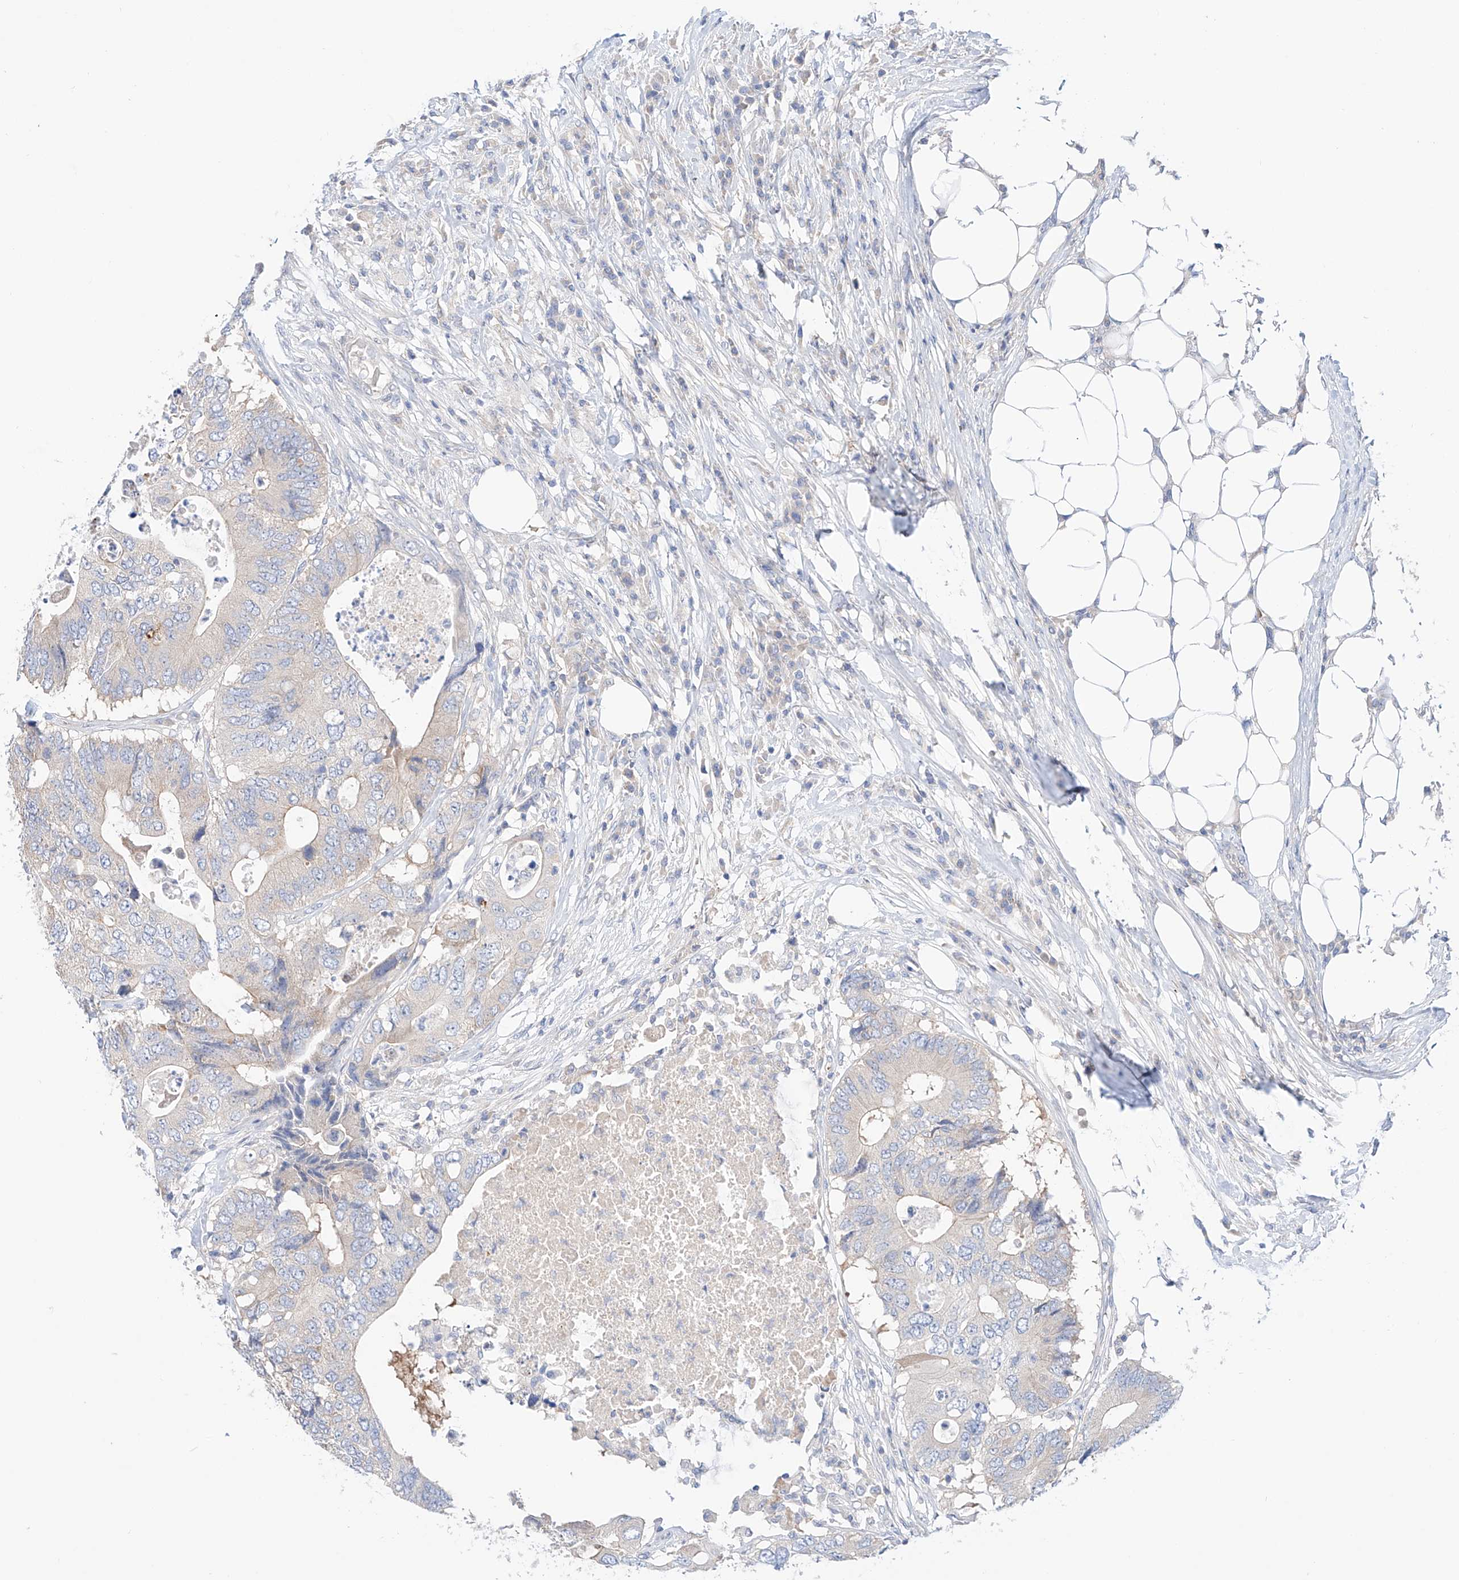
{"staining": {"intensity": "negative", "quantity": "none", "location": "none"}, "tissue": "colorectal cancer", "cell_type": "Tumor cells", "image_type": "cancer", "snomed": [{"axis": "morphology", "description": "Adenocarcinoma, NOS"}, {"axis": "topography", "description": "Colon"}], "caption": "Tumor cells are negative for brown protein staining in colorectal cancer.", "gene": "PGGT1B", "patient": {"sex": "male", "age": 71}}